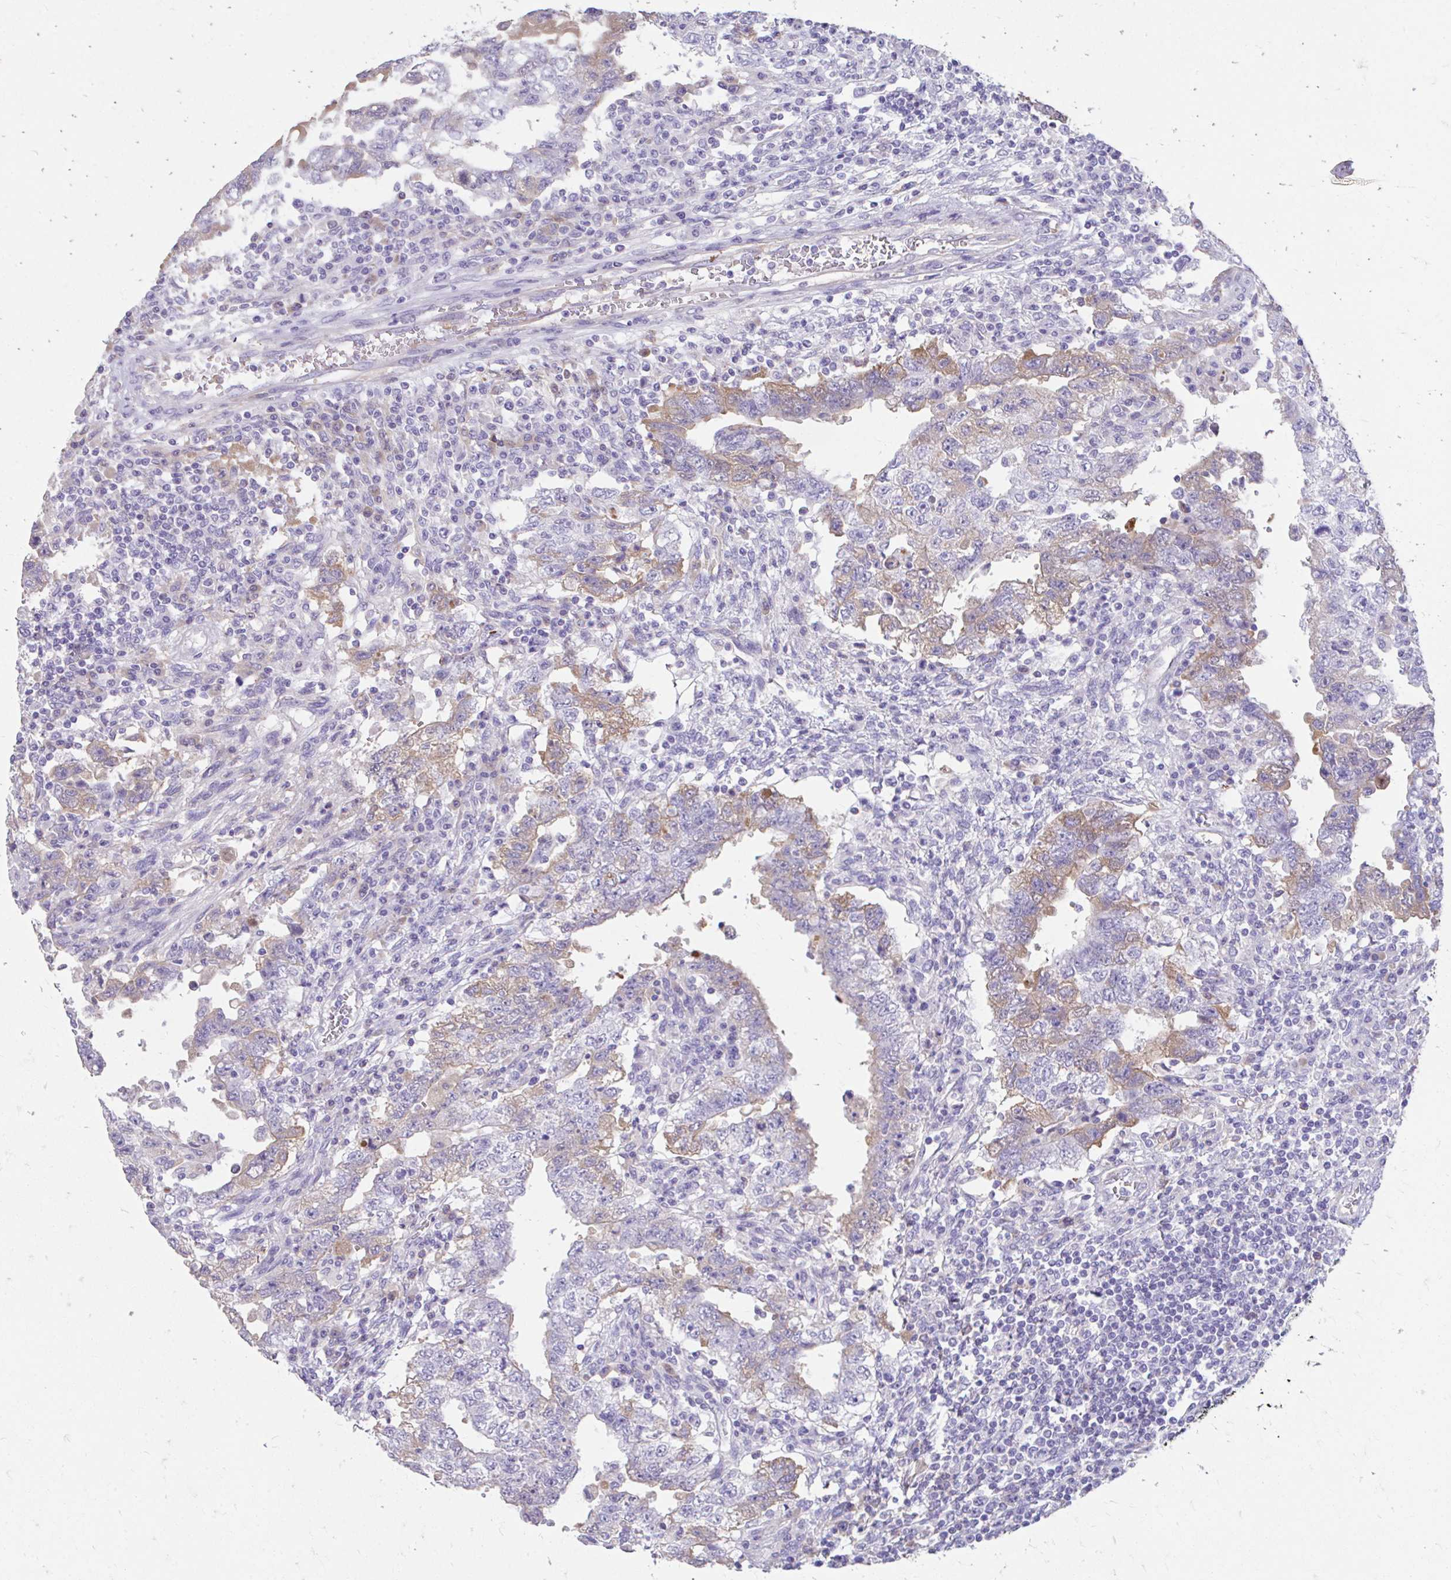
{"staining": {"intensity": "weak", "quantity": "25%-75%", "location": "cytoplasmic/membranous"}, "tissue": "testis cancer", "cell_type": "Tumor cells", "image_type": "cancer", "snomed": [{"axis": "morphology", "description": "Carcinoma, Embryonal, NOS"}, {"axis": "topography", "description": "Testis"}], "caption": "About 25%-75% of tumor cells in testis cancer show weak cytoplasmic/membranous protein positivity as visualized by brown immunohistochemical staining.", "gene": "CFH", "patient": {"sex": "male", "age": 26}}